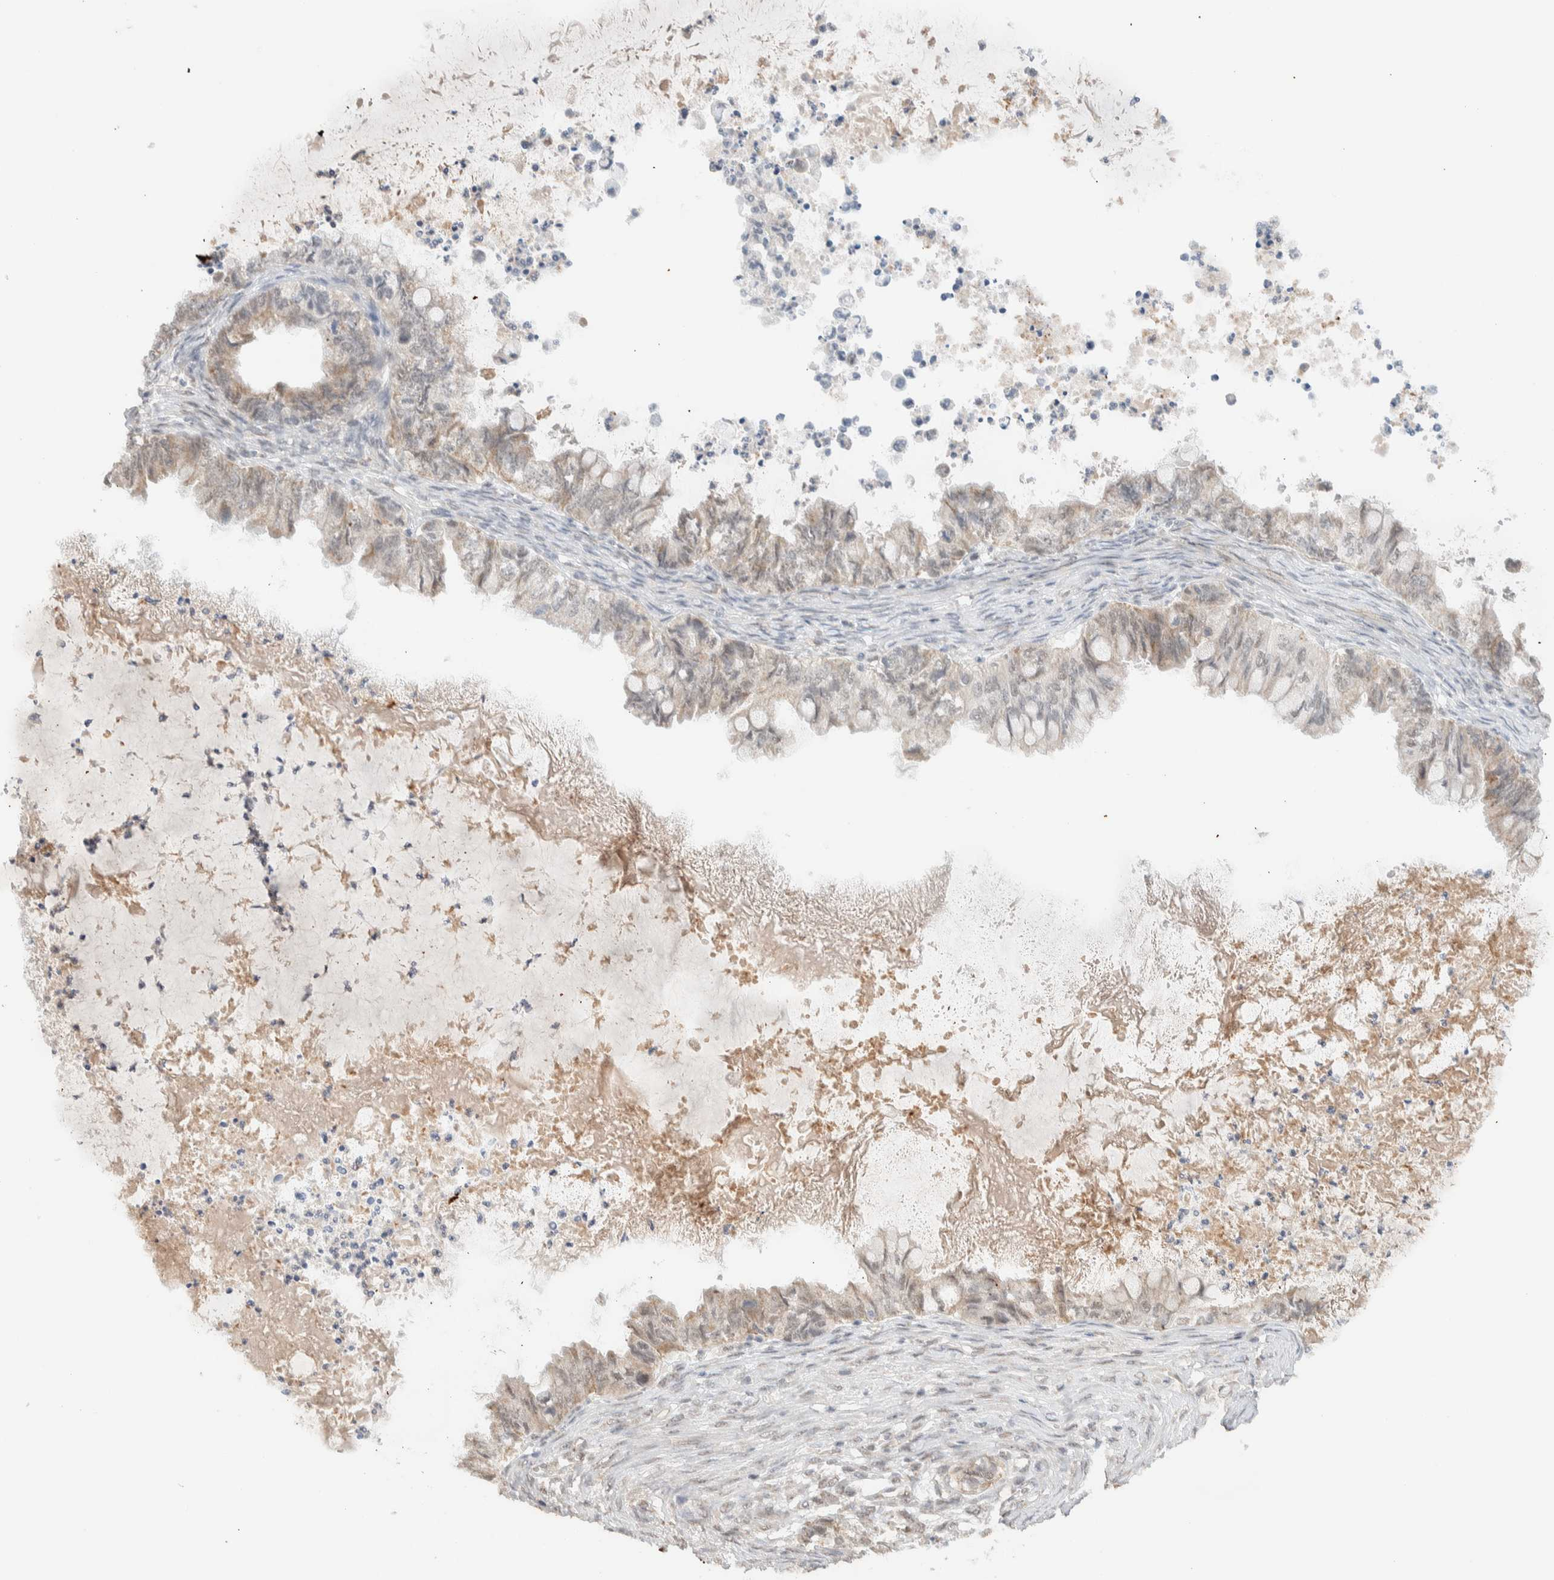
{"staining": {"intensity": "weak", "quantity": "25%-75%", "location": "cytoplasmic/membranous"}, "tissue": "ovarian cancer", "cell_type": "Tumor cells", "image_type": "cancer", "snomed": [{"axis": "morphology", "description": "Cystadenocarcinoma, mucinous, NOS"}, {"axis": "topography", "description": "Ovary"}], "caption": "IHC of ovarian cancer reveals low levels of weak cytoplasmic/membranous staining in approximately 25%-75% of tumor cells.", "gene": "MRPL41", "patient": {"sex": "female", "age": 80}}